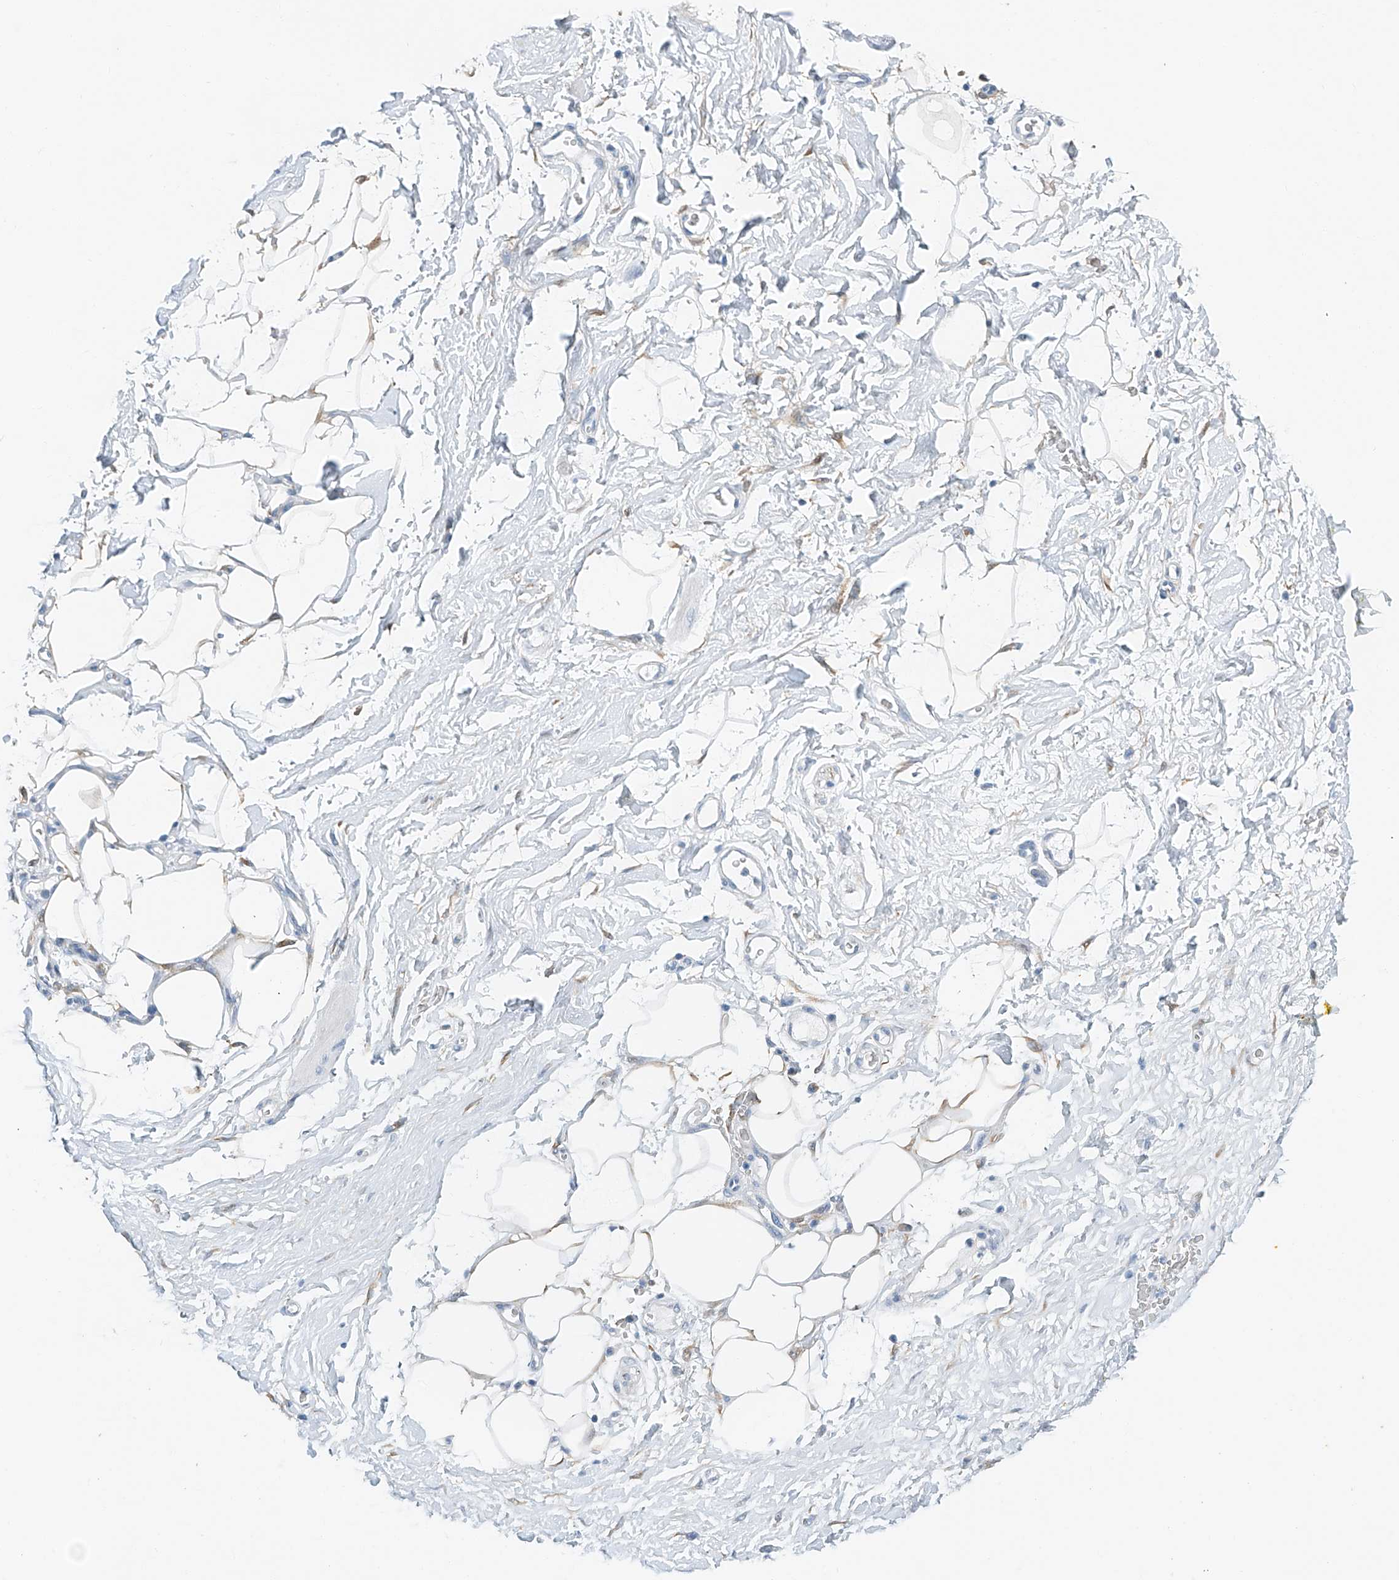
{"staining": {"intensity": "negative", "quantity": "none", "location": "none"}, "tissue": "adipose tissue", "cell_type": "Adipocytes", "image_type": "normal", "snomed": [{"axis": "morphology", "description": "Normal tissue, NOS"}, {"axis": "morphology", "description": "Adenocarcinoma, NOS"}, {"axis": "topography", "description": "Pancreas"}, {"axis": "topography", "description": "Peripheral nerve tissue"}], "caption": "There is no significant positivity in adipocytes of adipose tissue. Brightfield microscopy of immunohistochemistry stained with DAB (brown) and hematoxylin (blue), captured at high magnification.", "gene": "MDGA1", "patient": {"sex": "male", "age": 59}}